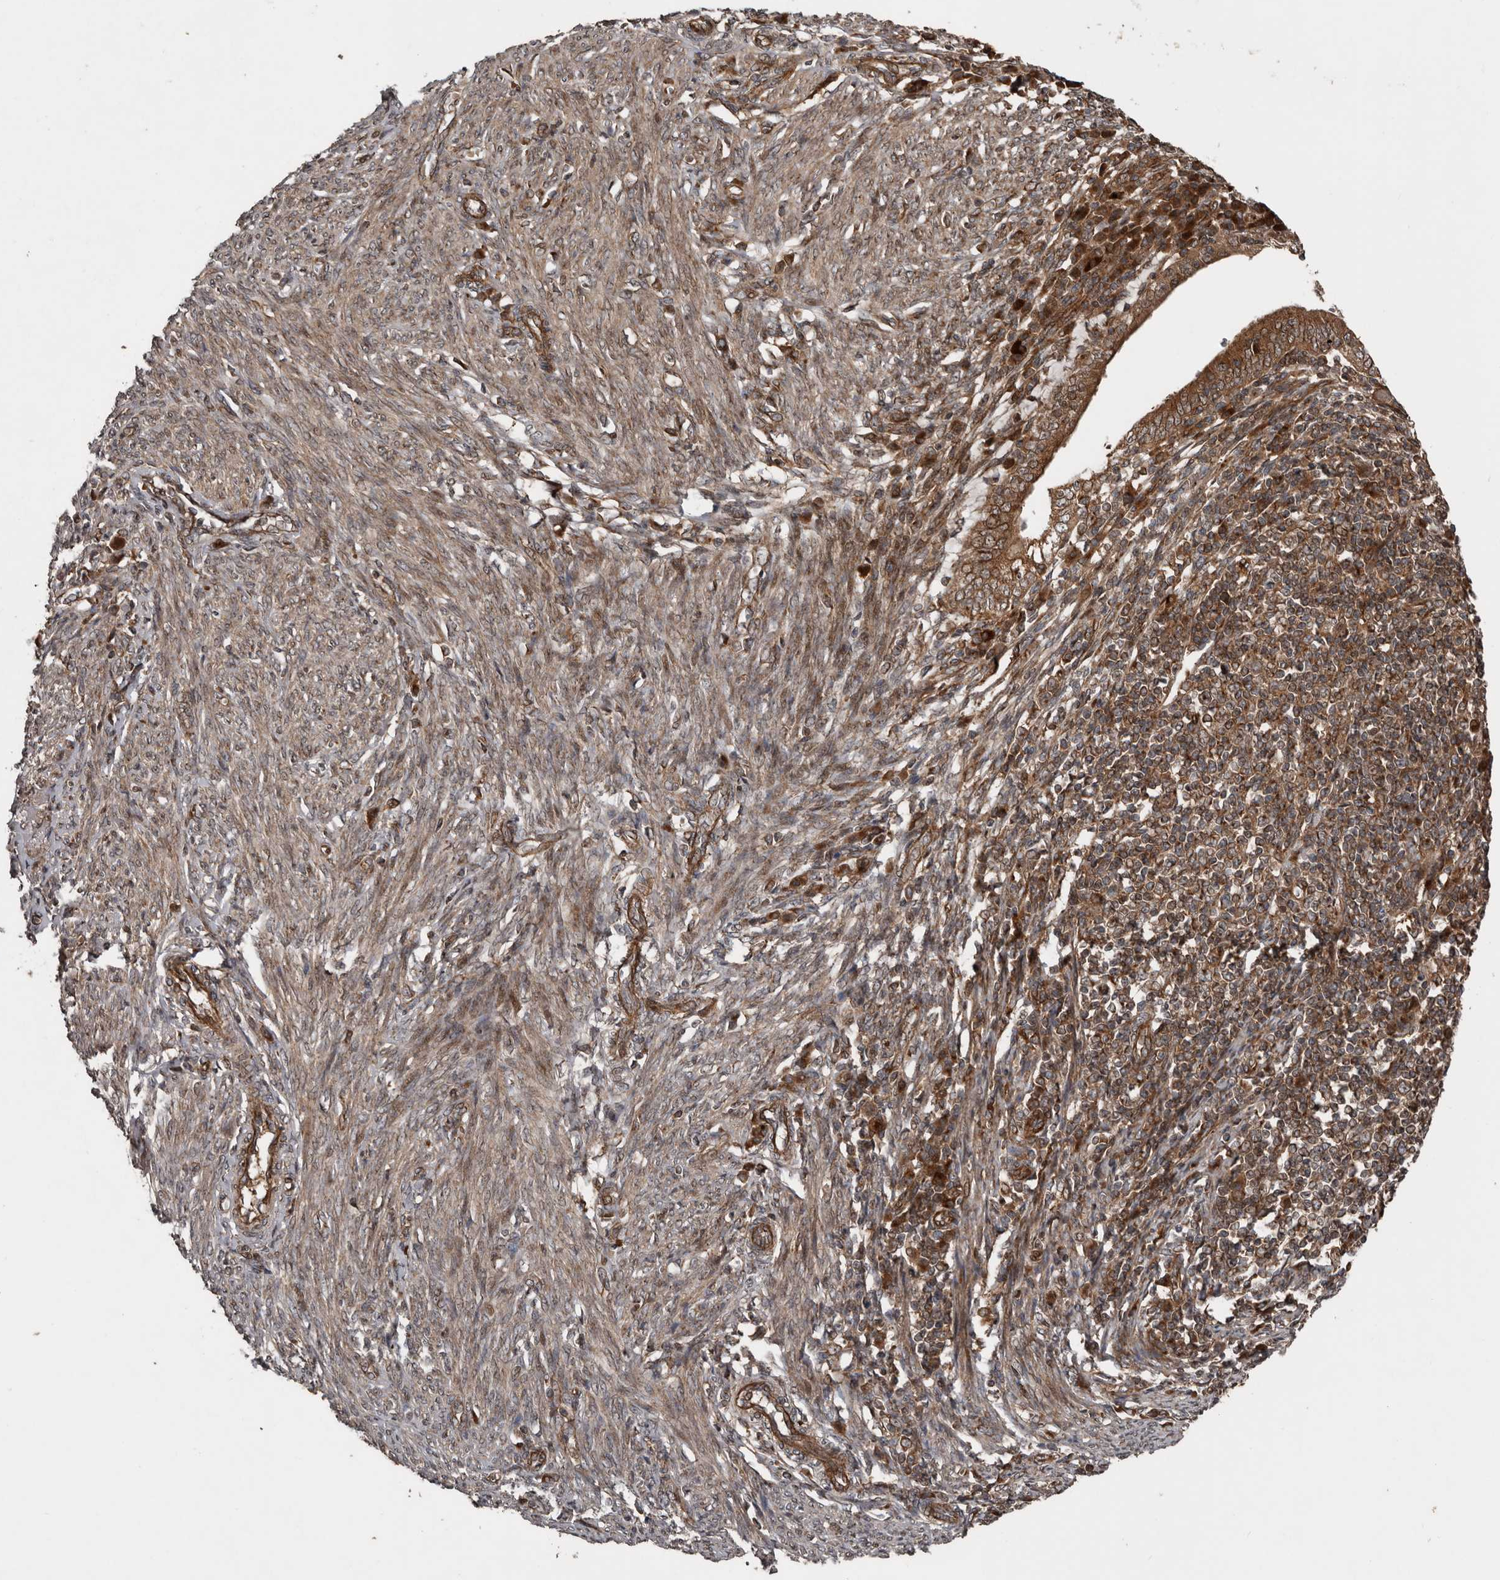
{"staining": {"intensity": "strong", "quantity": ">75%", "location": "cytoplasmic/membranous"}, "tissue": "endometrial cancer", "cell_type": "Tumor cells", "image_type": "cancer", "snomed": [{"axis": "morphology", "description": "Adenocarcinoma, NOS"}, {"axis": "topography", "description": "Uterus"}], "caption": "Immunohistochemical staining of human adenocarcinoma (endometrial) shows high levels of strong cytoplasmic/membranous protein positivity in about >75% of tumor cells. The staining was performed using DAB, with brown indicating positive protein expression. Nuclei are stained blue with hematoxylin.", "gene": "CCDC190", "patient": {"sex": "female", "age": 77}}